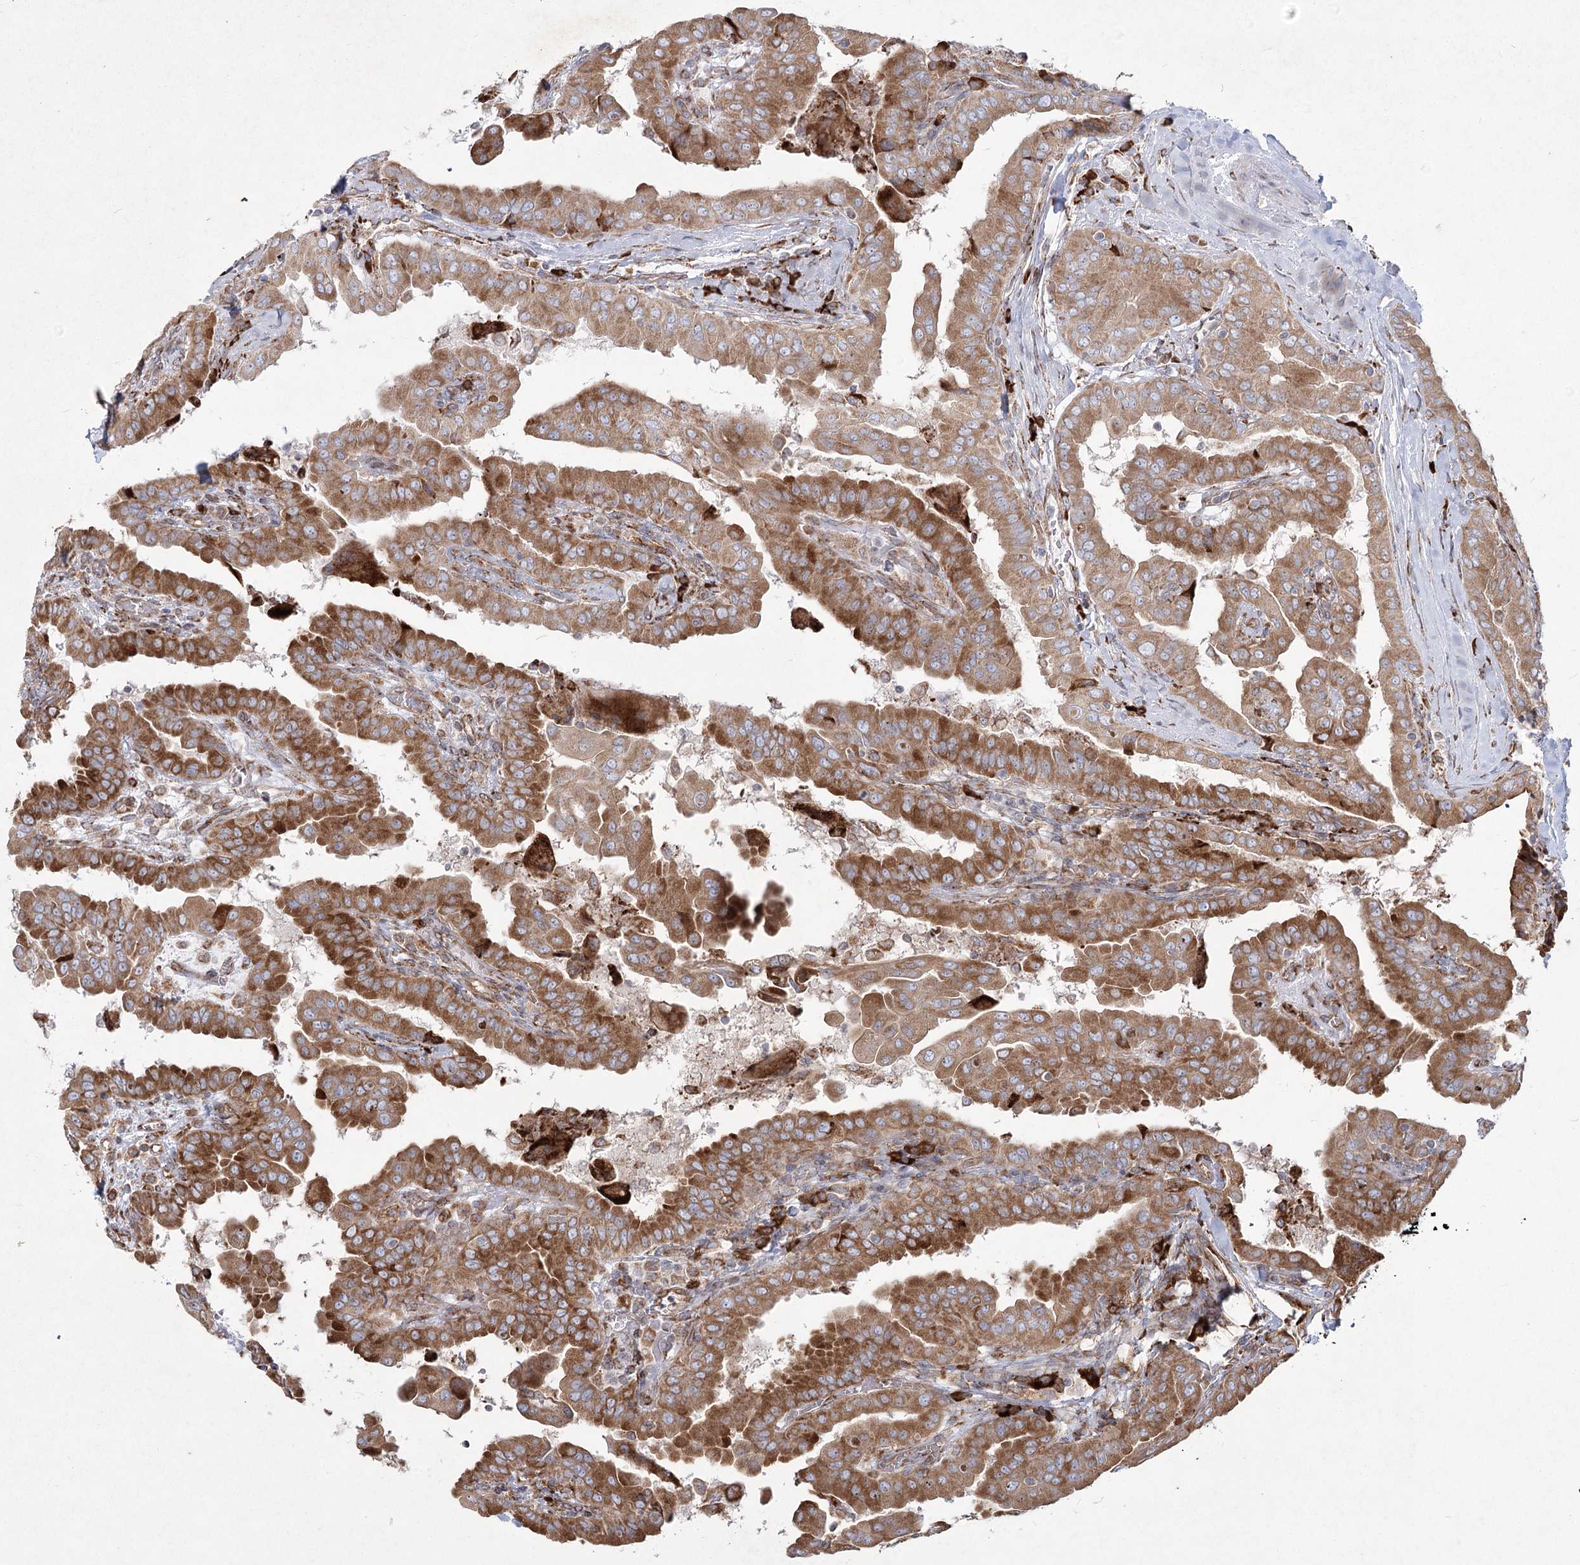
{"staining": {"intensity": "moderate", "quantity": ">75%", "location": "cytoplasmic/membranous"}, "tissue": "thyroid cancer", "cell_type": "Tumor cells", "image_type": "cancer", "snomed": [{"axis": "morphology", "description": "Papillary adenocarcinoma, NOS"}, {"axis": "topography", "description": "Thyroid gland"}], "caption": "Immunohistochemical staining of thyroid cancer (papillary adenocarcinoma) displays moderate cytoplasmic/membranous protein expression in about >75% of tumor cells.", "gene": "NHLRC2", "patient": {"sex": "male", "age": 33}}